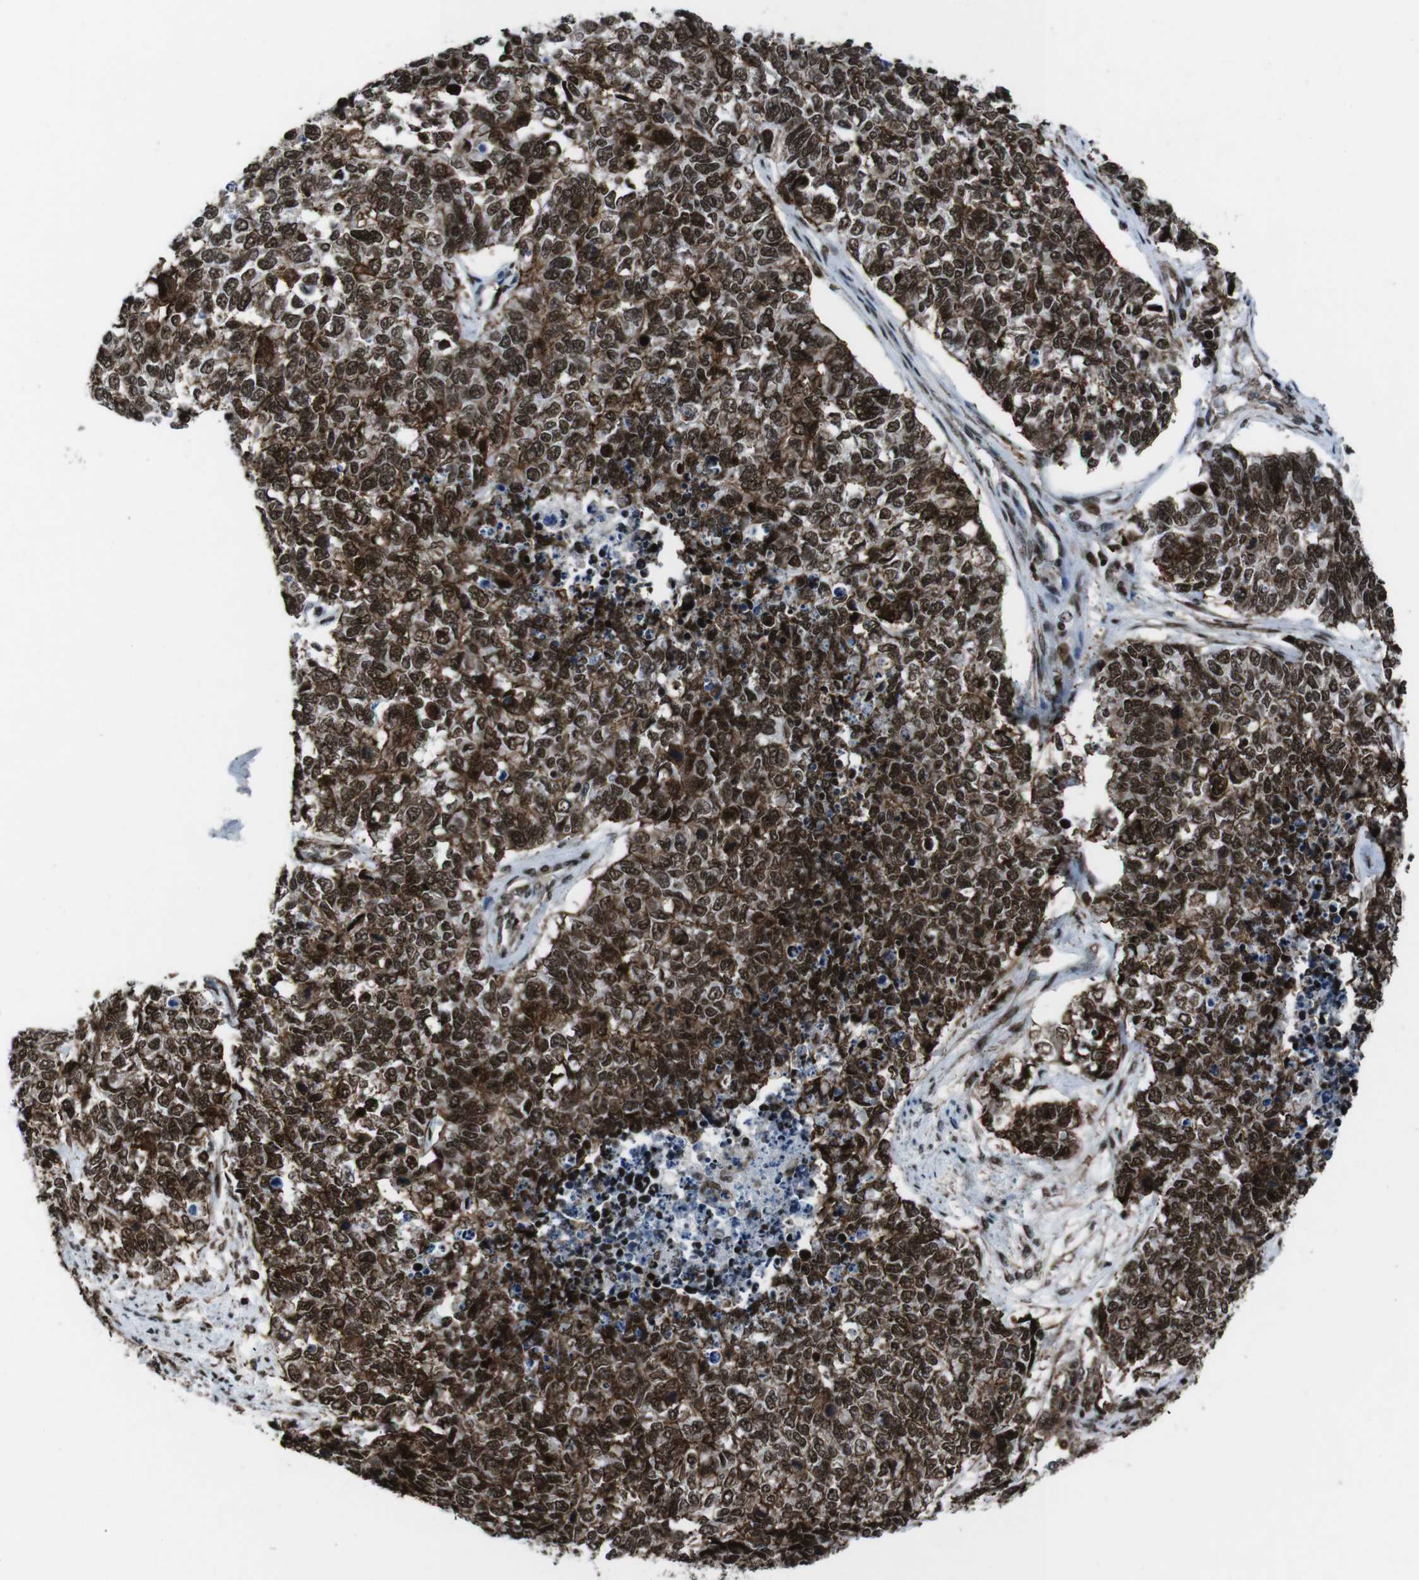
{"staining": {"intensity": "strong", "quantity": ">75%", "location": "cytoplasmic/membranous,nuclear"}, "tissue": "cervical cancer", "cell_type": "Tumor cells", "image_type": "cancer", "snomed": [{"axis": "morphology", "description": "Squamous cell carcinoma, NOS"}, {"axis": "topography", "description": "Cervix"}], "caption": "Immunohistochemistry (IHC) image of cervical cancer stained for a protein (brown), which shows high levels of strong cytoplasmic/membranous and nuclear positivity in approximately >75% of tumor cells.", "gene": "HNRNPU", "patient": {"sex": "female", "age": 63}}